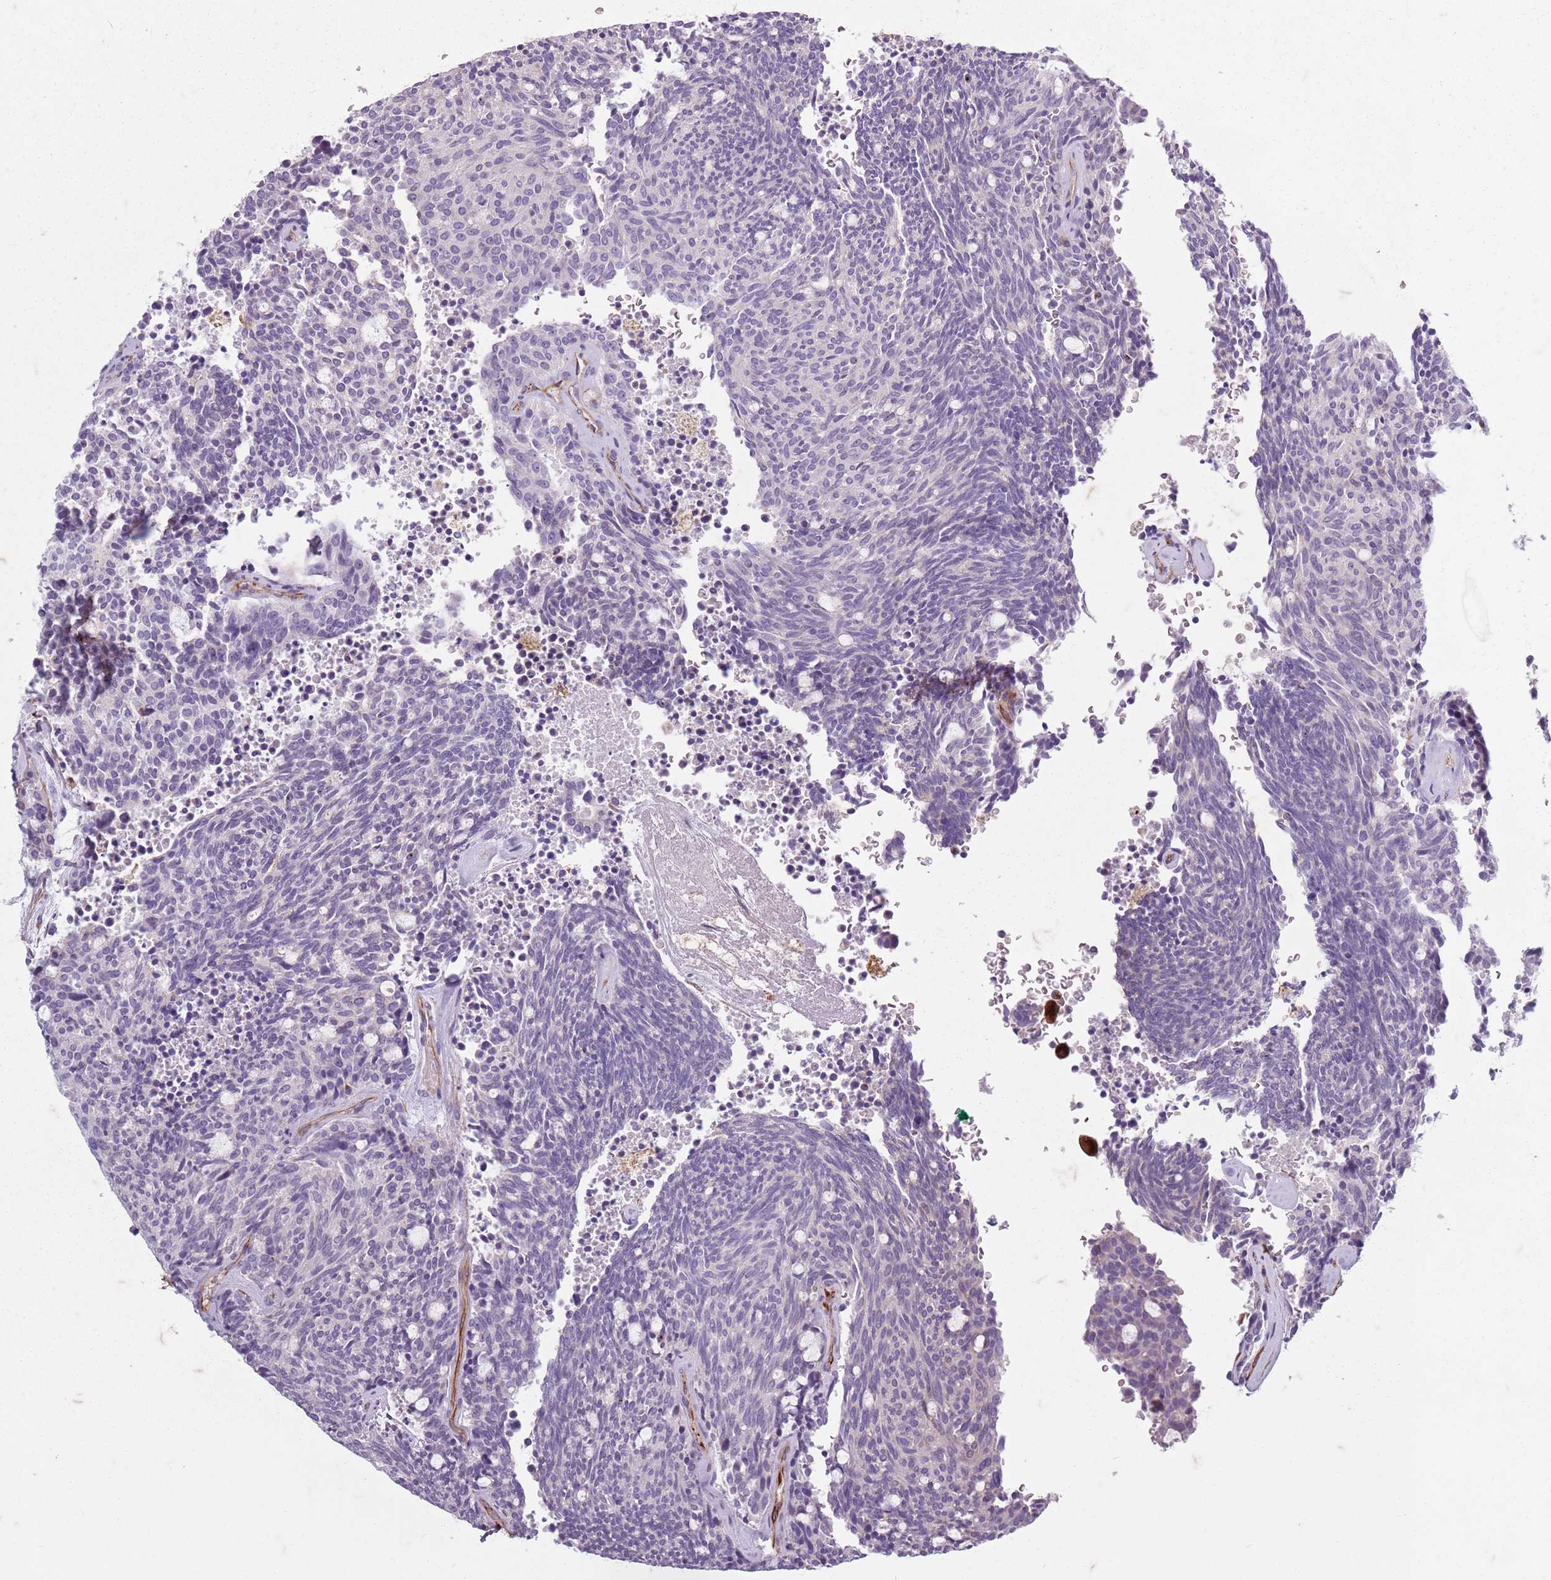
{"staining": {"intensity": "negative", "quantity": "none", "location": "none"}, "tissue": "carcinoid", "cell_type": "Tumor cells", "image_type": "cancer", "snomed": [{"axis": "morphology", "description": "Carcinoid, malignant, NOS"}, {"axis": "topography", "description": "Pancreas"}], "caption": "A high-resolution image shows immunohistochemistry (IHC) staining of carcinoid, which displays no significant positivity in tumor cells.", "gene": "TAS2R38", "patient": {"sex": "female", "age": 54}}